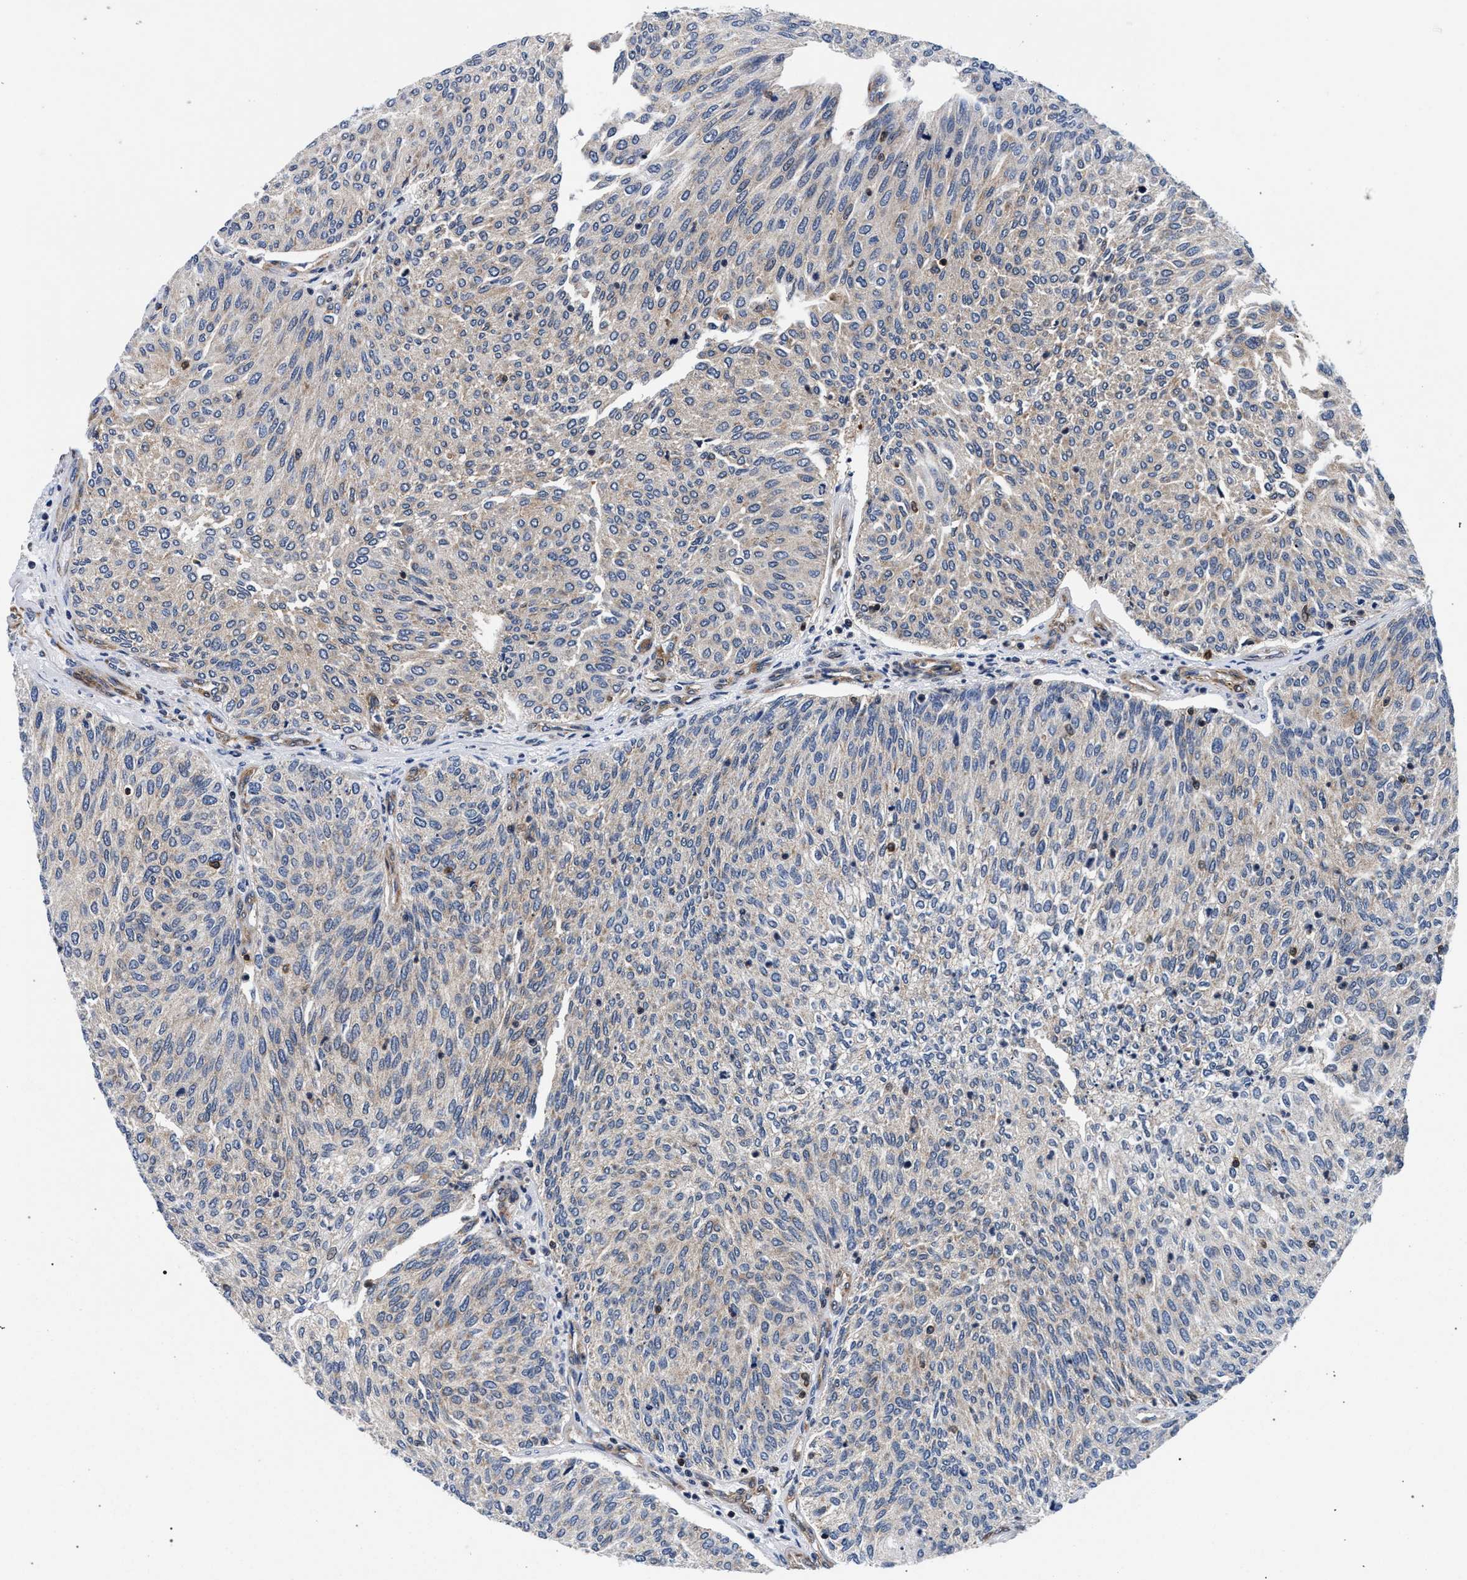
{"staining": {"intensity": "negative", "quantity": "none", "location": "none"}, "tissue": "urothelial cancer", "cell_type": "Tumor cells", "image_type": "cancer", "snomed": [{"axis": "morphology", "description": "Urothelial carcinoma, Low grade"}, {"axis": "topography", "description": "Urinary bladder"}], "caption": "This is a image of IHC staining of urothelial carcinoma (low-grade), which shows no staining in tumor cells.", "gene": "LASP1", "patient": {"sex": "female", "age": 79}}